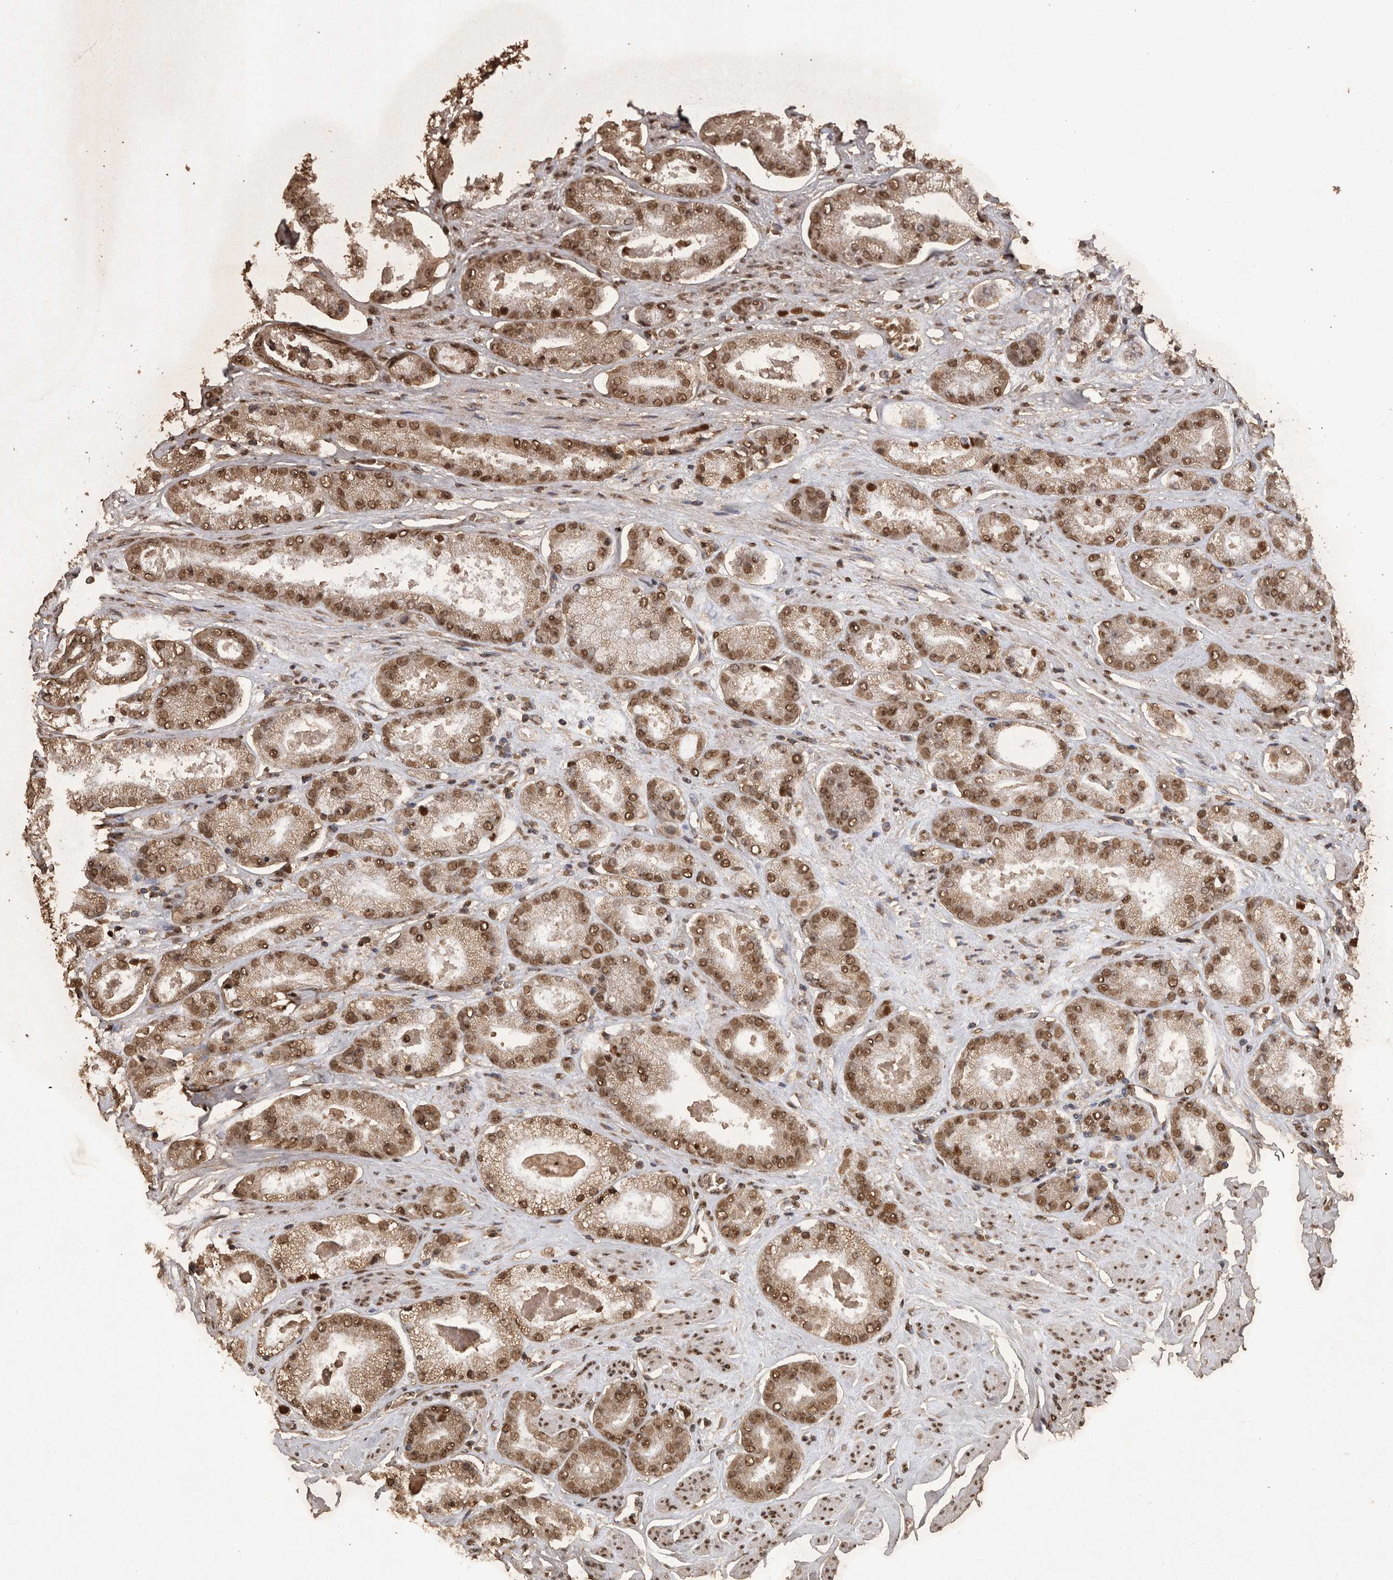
{"staining": {"intensity": "moderate", "quantity": ">75%", "location": "cytoplasmic/membranous,nuclear"}, "tissue": "prostate cancer", "cell_type": "Tumor cells", "image_type": "cancer", "snomed": [{"axis": "morphology", "description": "Adenocarcinoma, High grade"}, {"axis": "topography", "description": "Prostate"}], "caption": "Brown immunohistochemical staining in prostate high-grade adenocarcinoma exhibits moderate cytoplasmic/membranous and nuclear staining in about >75% of tumor cells. The protein of interest is shown in brown color, while the nuclei are stained blue.", "gene": "OAS2", "patient": {"sex": "male", "age": 58}}